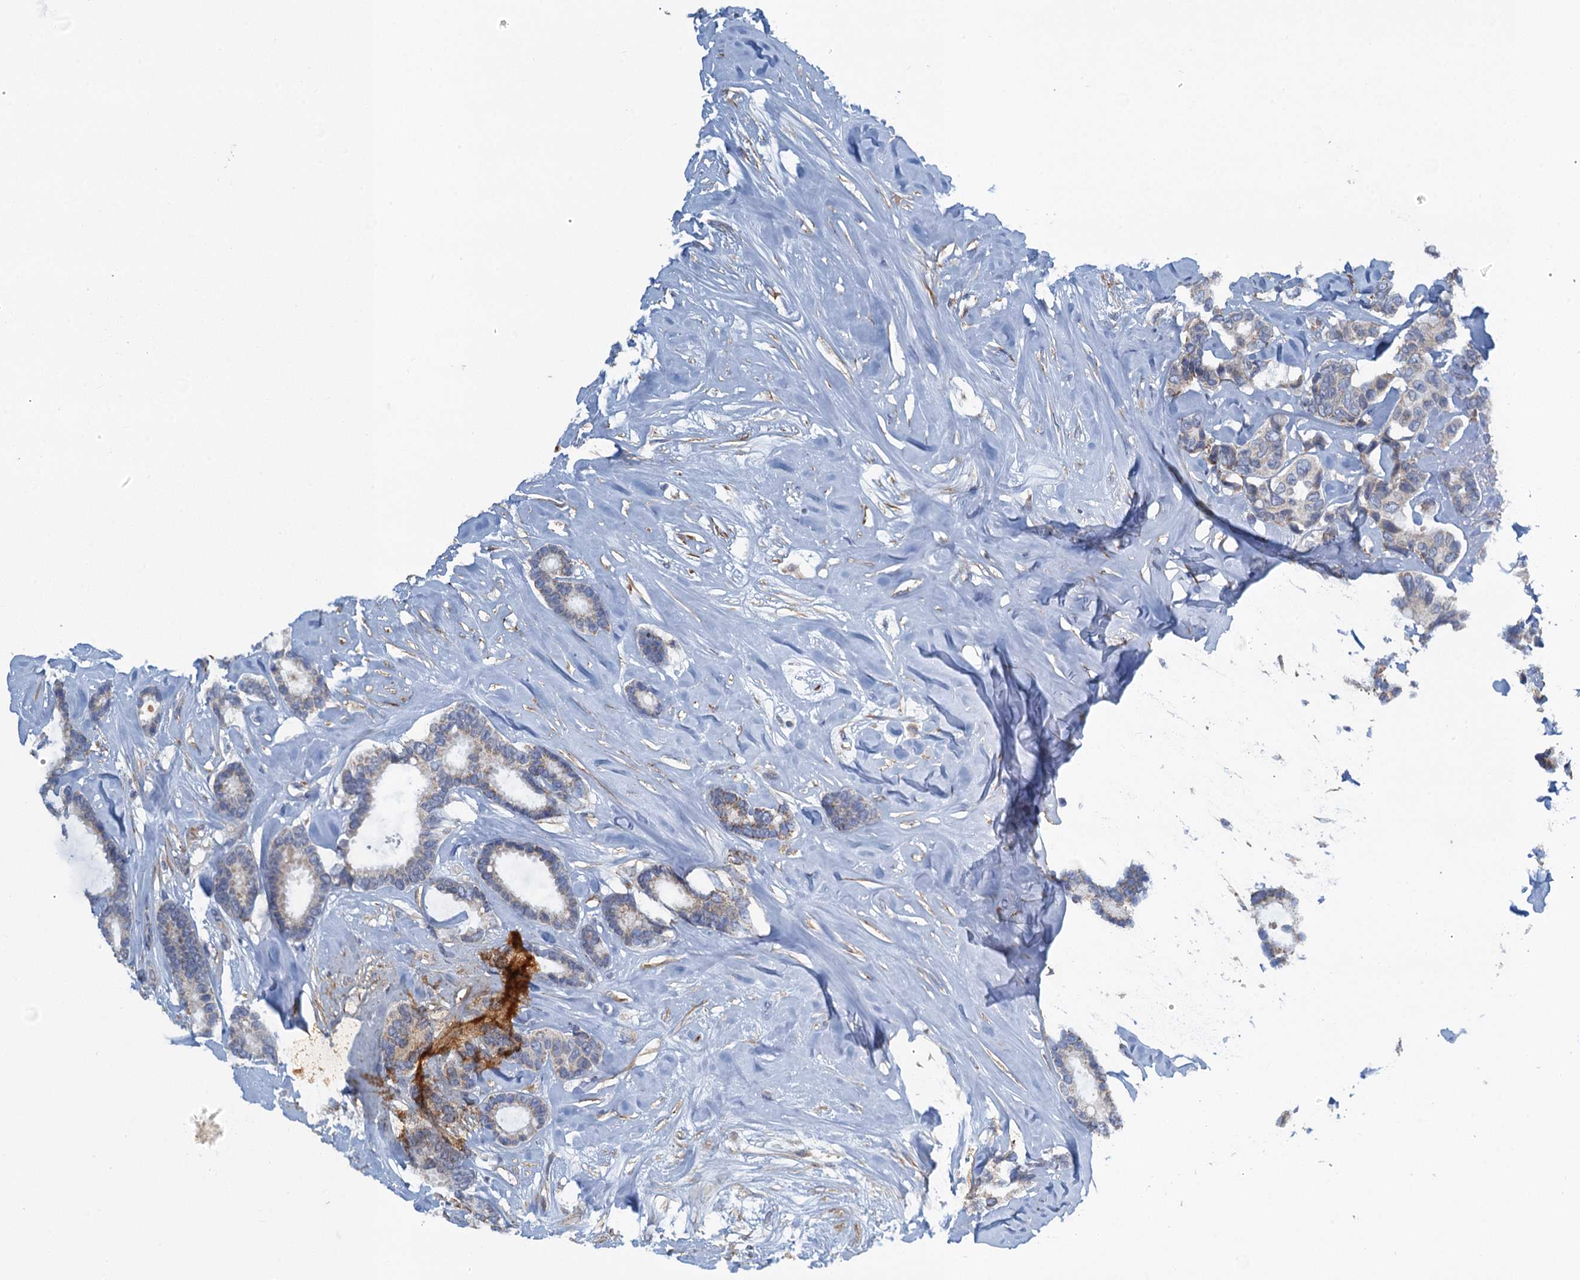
{"staining": {"intensity": "negative", "quantity": "none", "location": "none"}, "tissue": "breast cancer", "cell_type": "Tumor cells", "image_type": "cancer", "snomed": [{"axis": "morphology", "description": "Duct carcinoma"}, {"axis": "topography", "description": "Breast"}], "caption": "Immunohistochemical staining of human intraductal carcinoma (breast) shows no significant positivity in tumor cells. (Brightfield microscopy of DAB (3,3'-diaminobenzidine) immunohistochemistry (IHC) at high magnification).", "gene": "POGLUT3", "patient": {"sex": "female", "age": 87}}